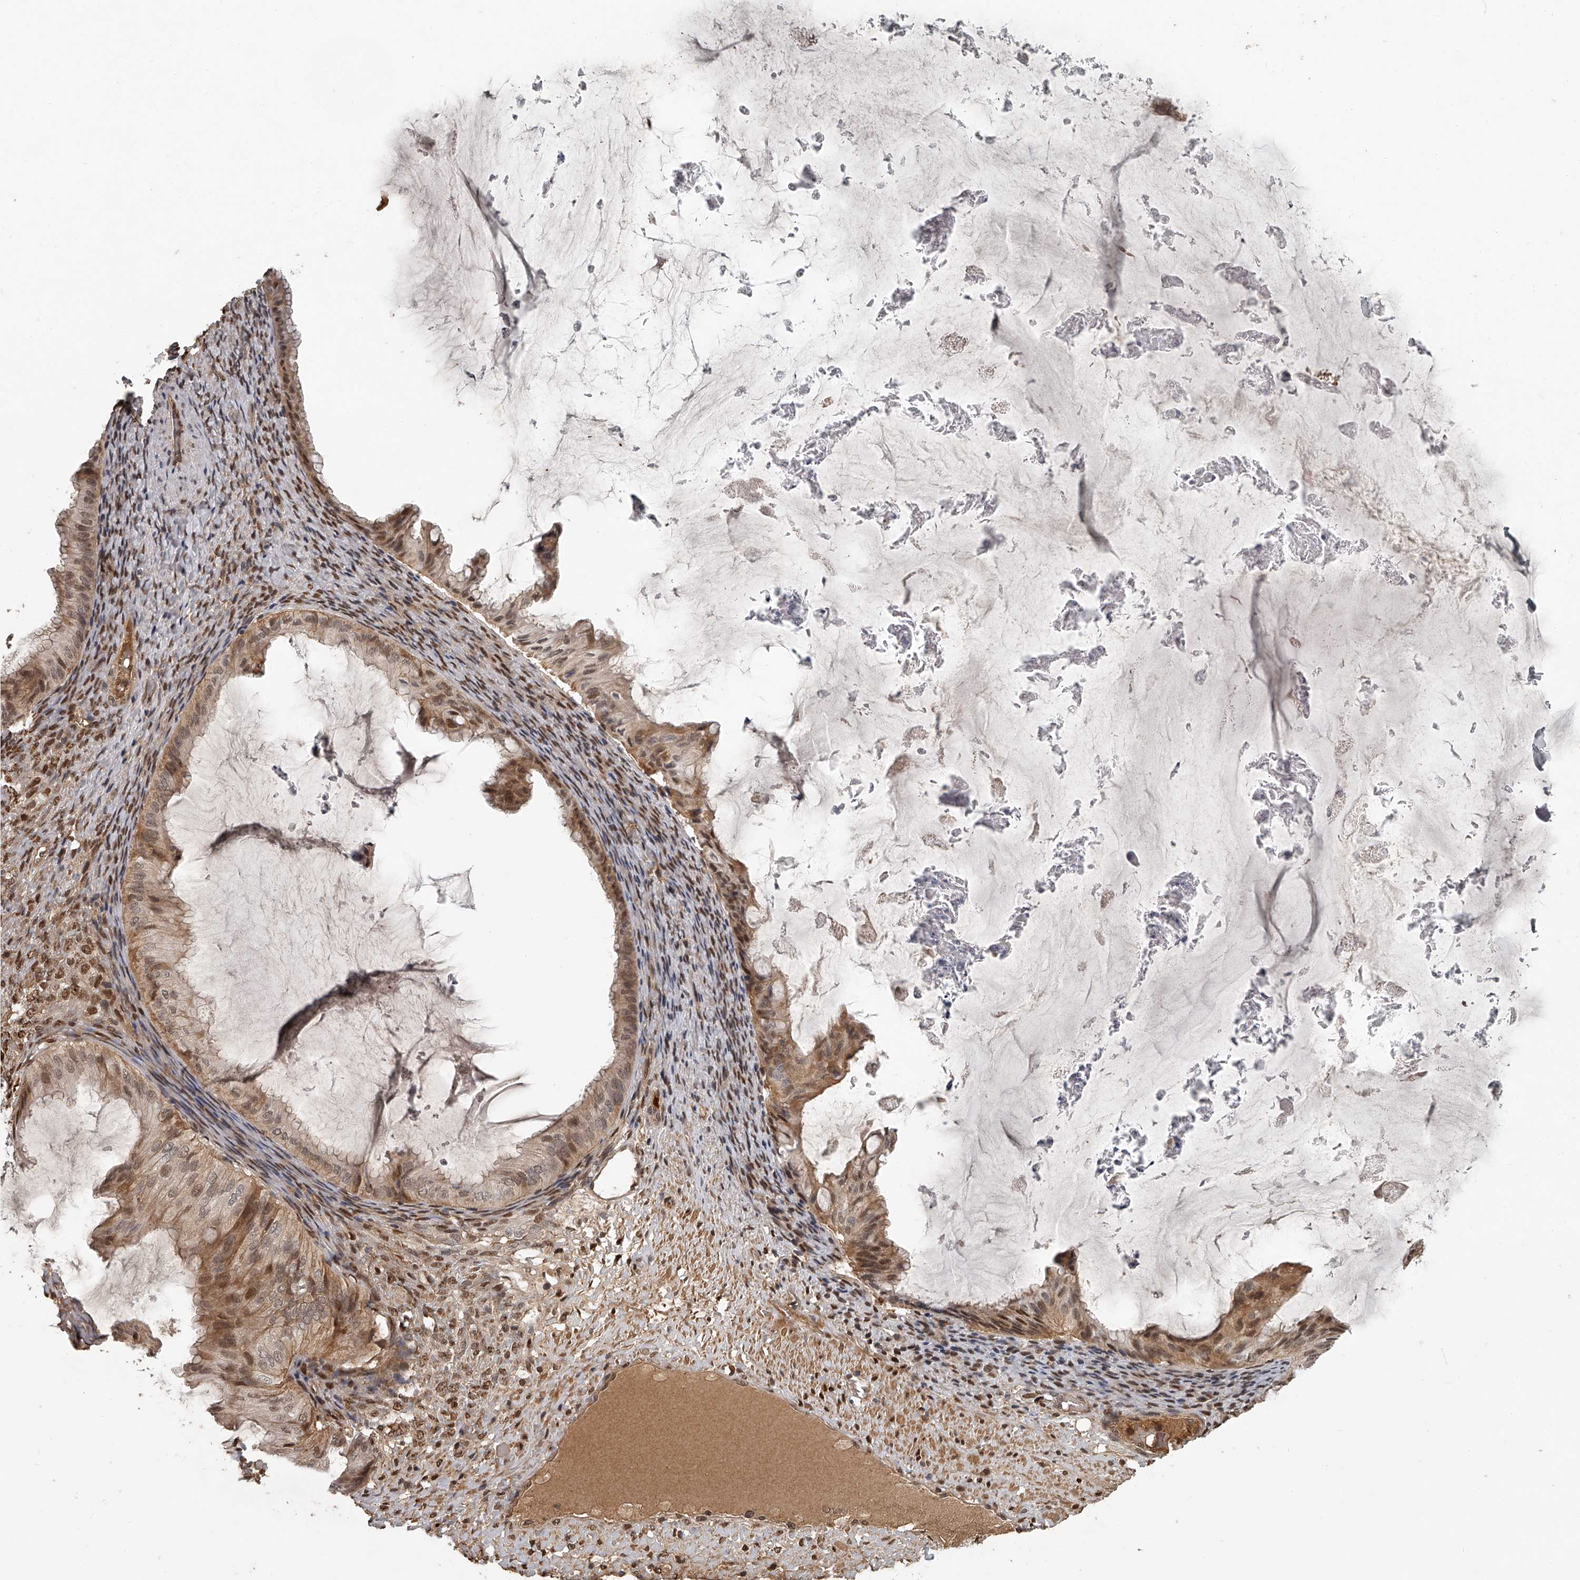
{"staining": {"intensity": "moderate", "quantity": ">75%", "location": "cytoplasmic/membranous,nuclear"}, "tissue": "ovarian cancer", "cell_type": "Tumor cells", "image_type": "cancer", "snomed": [{"axis": "morphology", "description": "Cystadenocarcinoma, mucinous, NOS"}, {"axis": "topography", "description": "Ovary"}], "caption": "Protein expression analysis of human ovarian cancer reveals moderate cytoplasmic/membranous and nuclear expression in approximately >75% of tumor cells. The staining was performed using DAB, with brown indicating positive protein expression. Nuclei are stained blue with hematoxylin.", "gene": "PLEKHG1", "patient": {"sex": "female", "age": 61}}